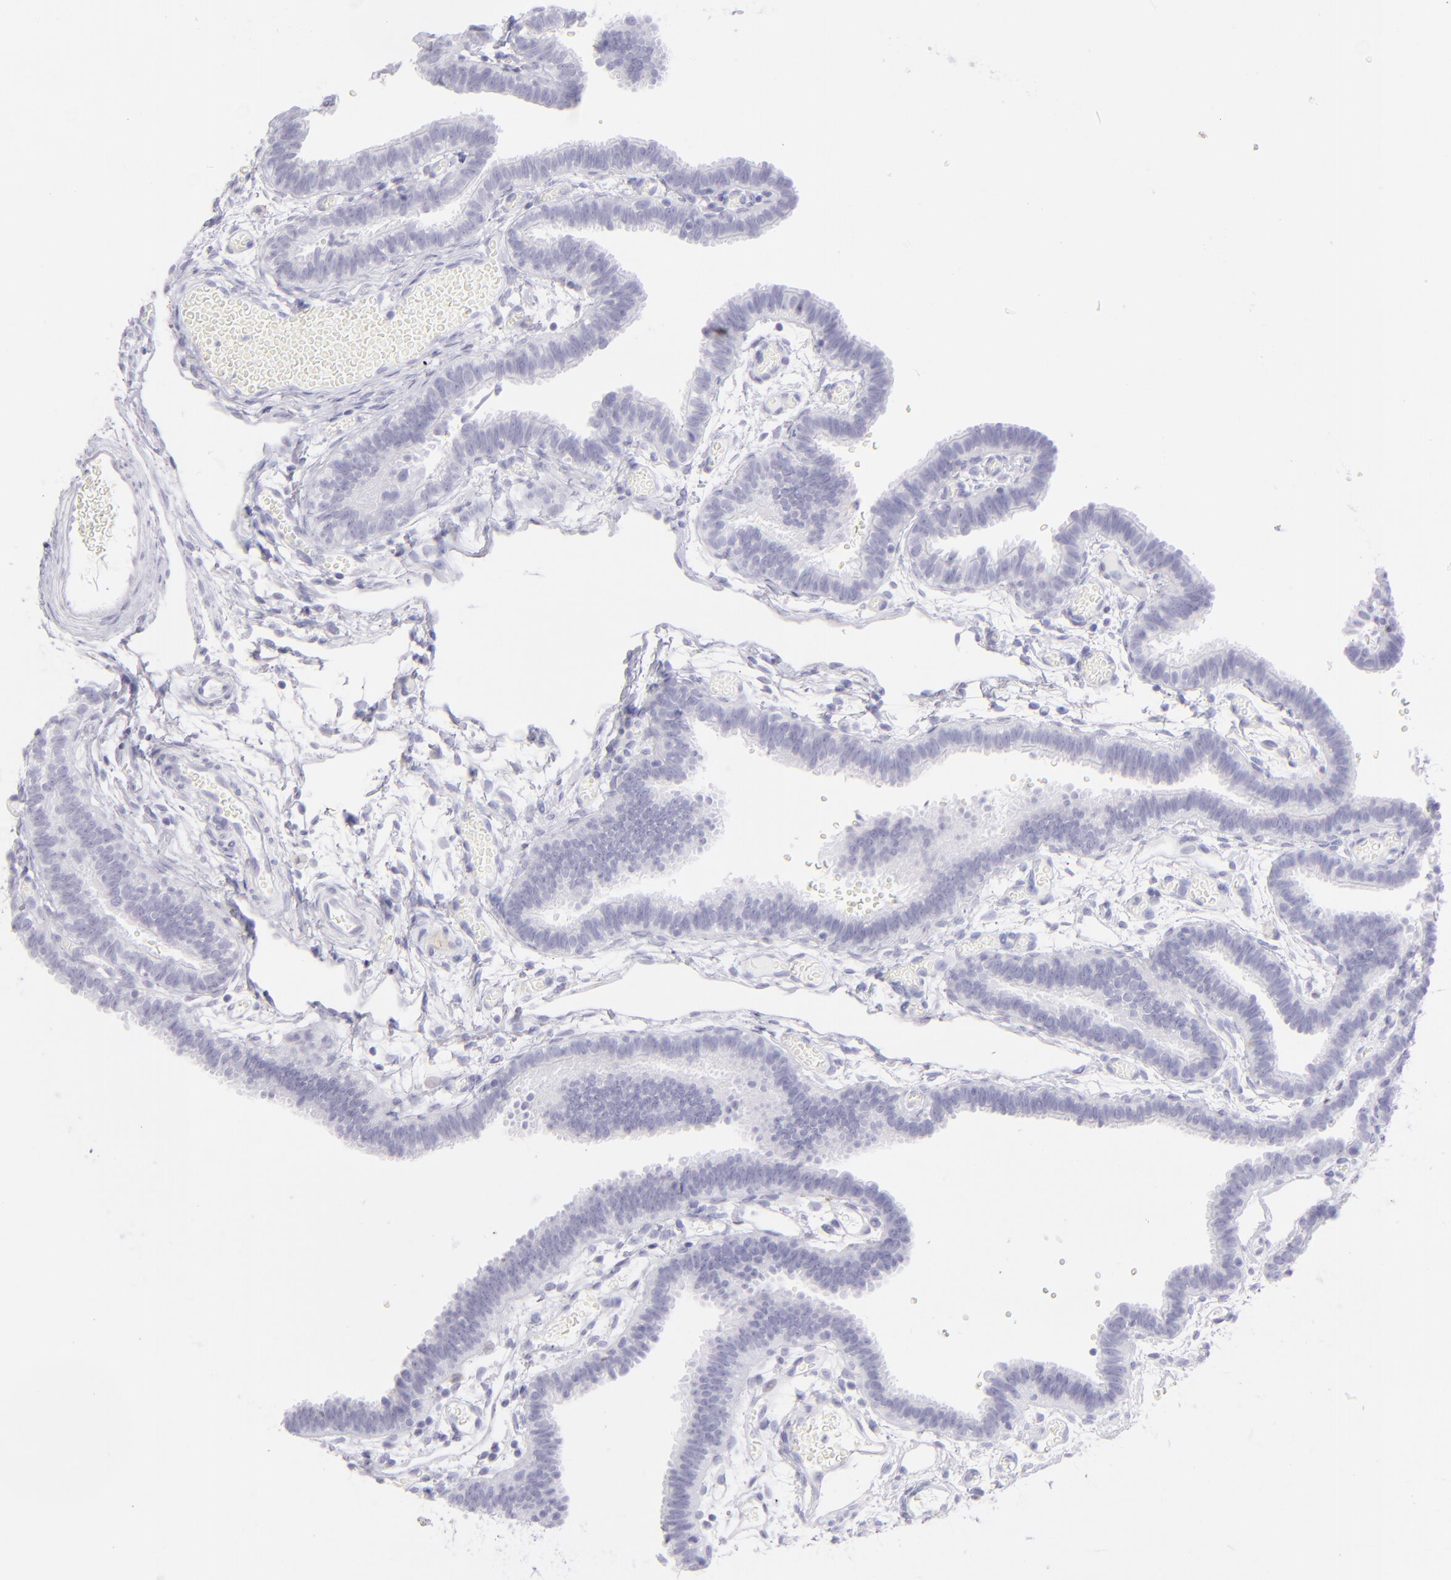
{"staining": {"intensity": "negative", "quantity": "none", "location": "none"}, "tissue": "fallopian tube", "cell_type": "Glandular cells", "image_type": "normal", "snomed": [{"axis": "morphology", "description": "Normal tissue, NOS"}, {"axis": "topography", "description": "Fallopian tube"}], "caption": "Fallopian tube was stained to show a protein in brown. There is no significant expression in glandular cells.", "gene": "CD72", "patient": {"sex": "female", "age": 29}}